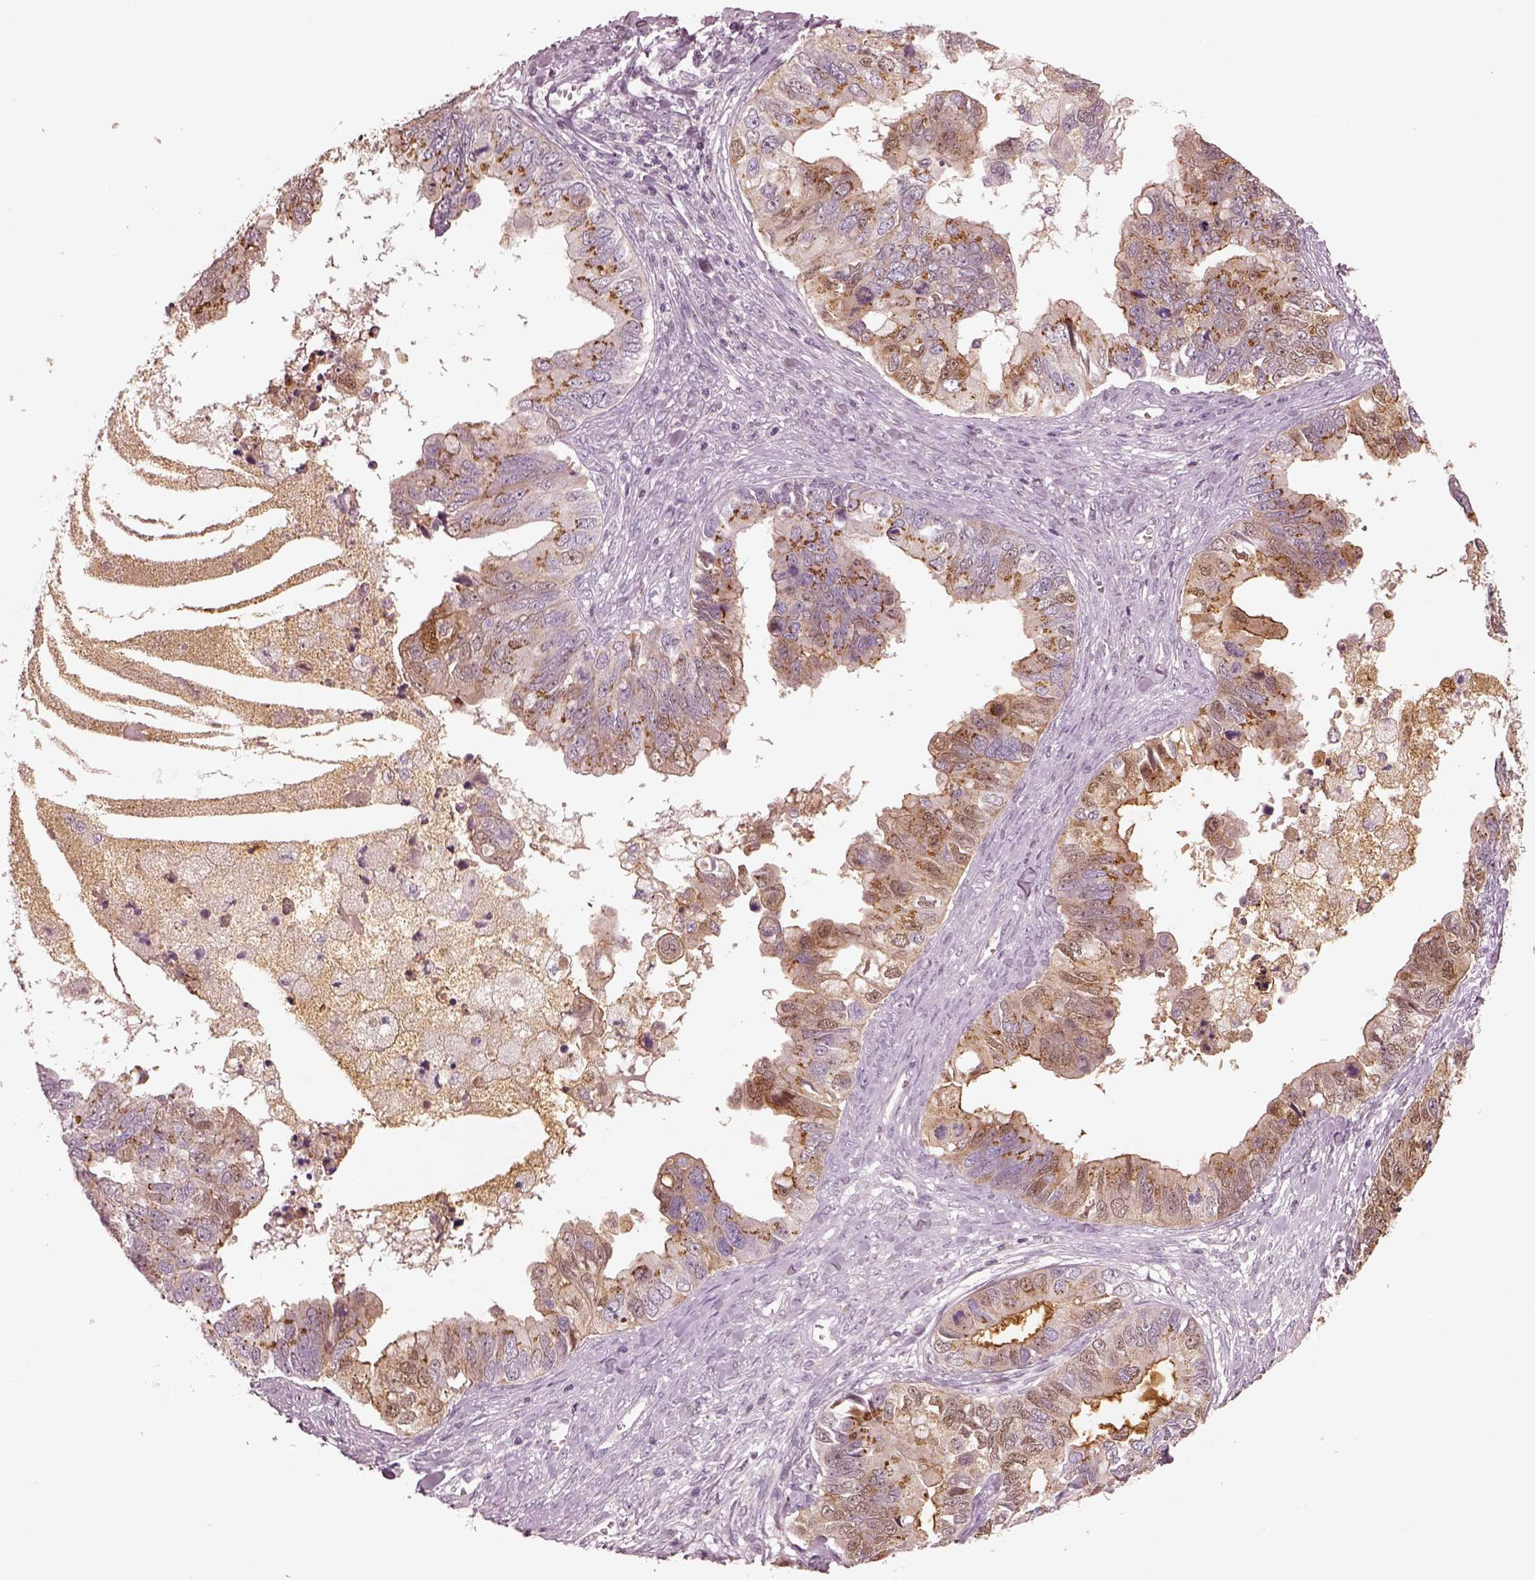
{"staining": {"intensity": "moderate", "quantity": ">75%", "location": "cytoplasmic/membranous"}, "tissue": "ovarian cancer", "cell_type": "Tumor cells", "image_type": "cancer", "snomed": [{"axis": "morphology", "description": "Cystadenocarcinoma, mucinous, NOS"}, {"axis": "topography", "description": "Ovary"}], "caption": "Human ovarian mucinous cystadenocarcinoma stained for a protein (brown) exhibits moderate cytoplasmic/membranous positive positivity in about >75% of tumor cells.", "gene": "SDCBP2", "patient": {"sex": "female", "age": 76}}